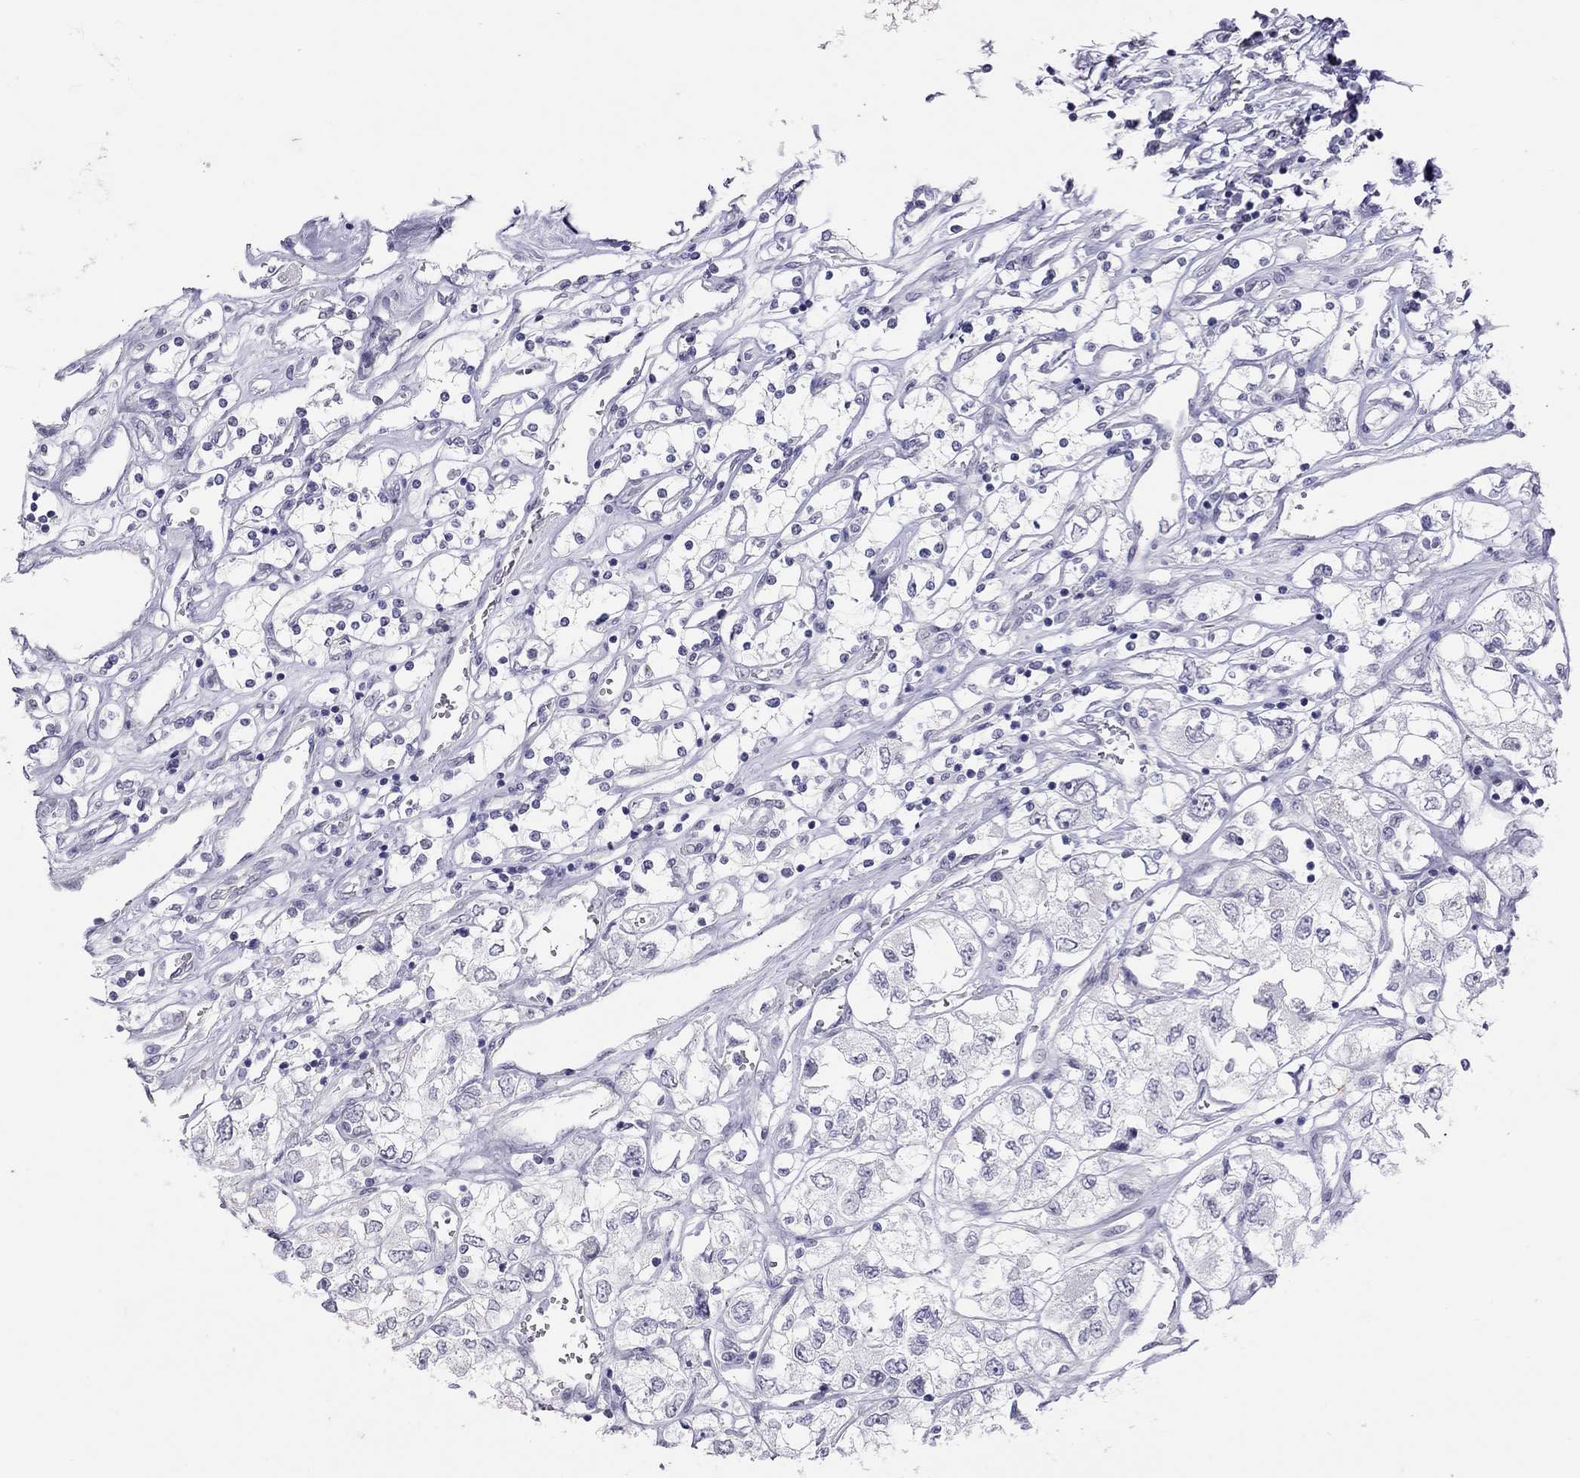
{"staining": {"intensity": "negative", "quantity": "none", "location": "none"}, "tissue": "renal cancer", "cell_type": "Tumor cells", "image_type": "cancer", "snomed": [{"axis": "morphology", "description": "Adenocarcinoma, NOS"}, {"axis": "topography", "description": "Kidney"}], "caption": "High magnification brightfield microscopy of adenocarcinoma (renal) stained with DAB (brown) and counterstained with hematoxylin (blue): tumor cells show no significant expression. (Brightfield microscopy of DAB IHC at high magnification).", "gene": "MUC16", "patient": {"sex": "female", "age": 59}}